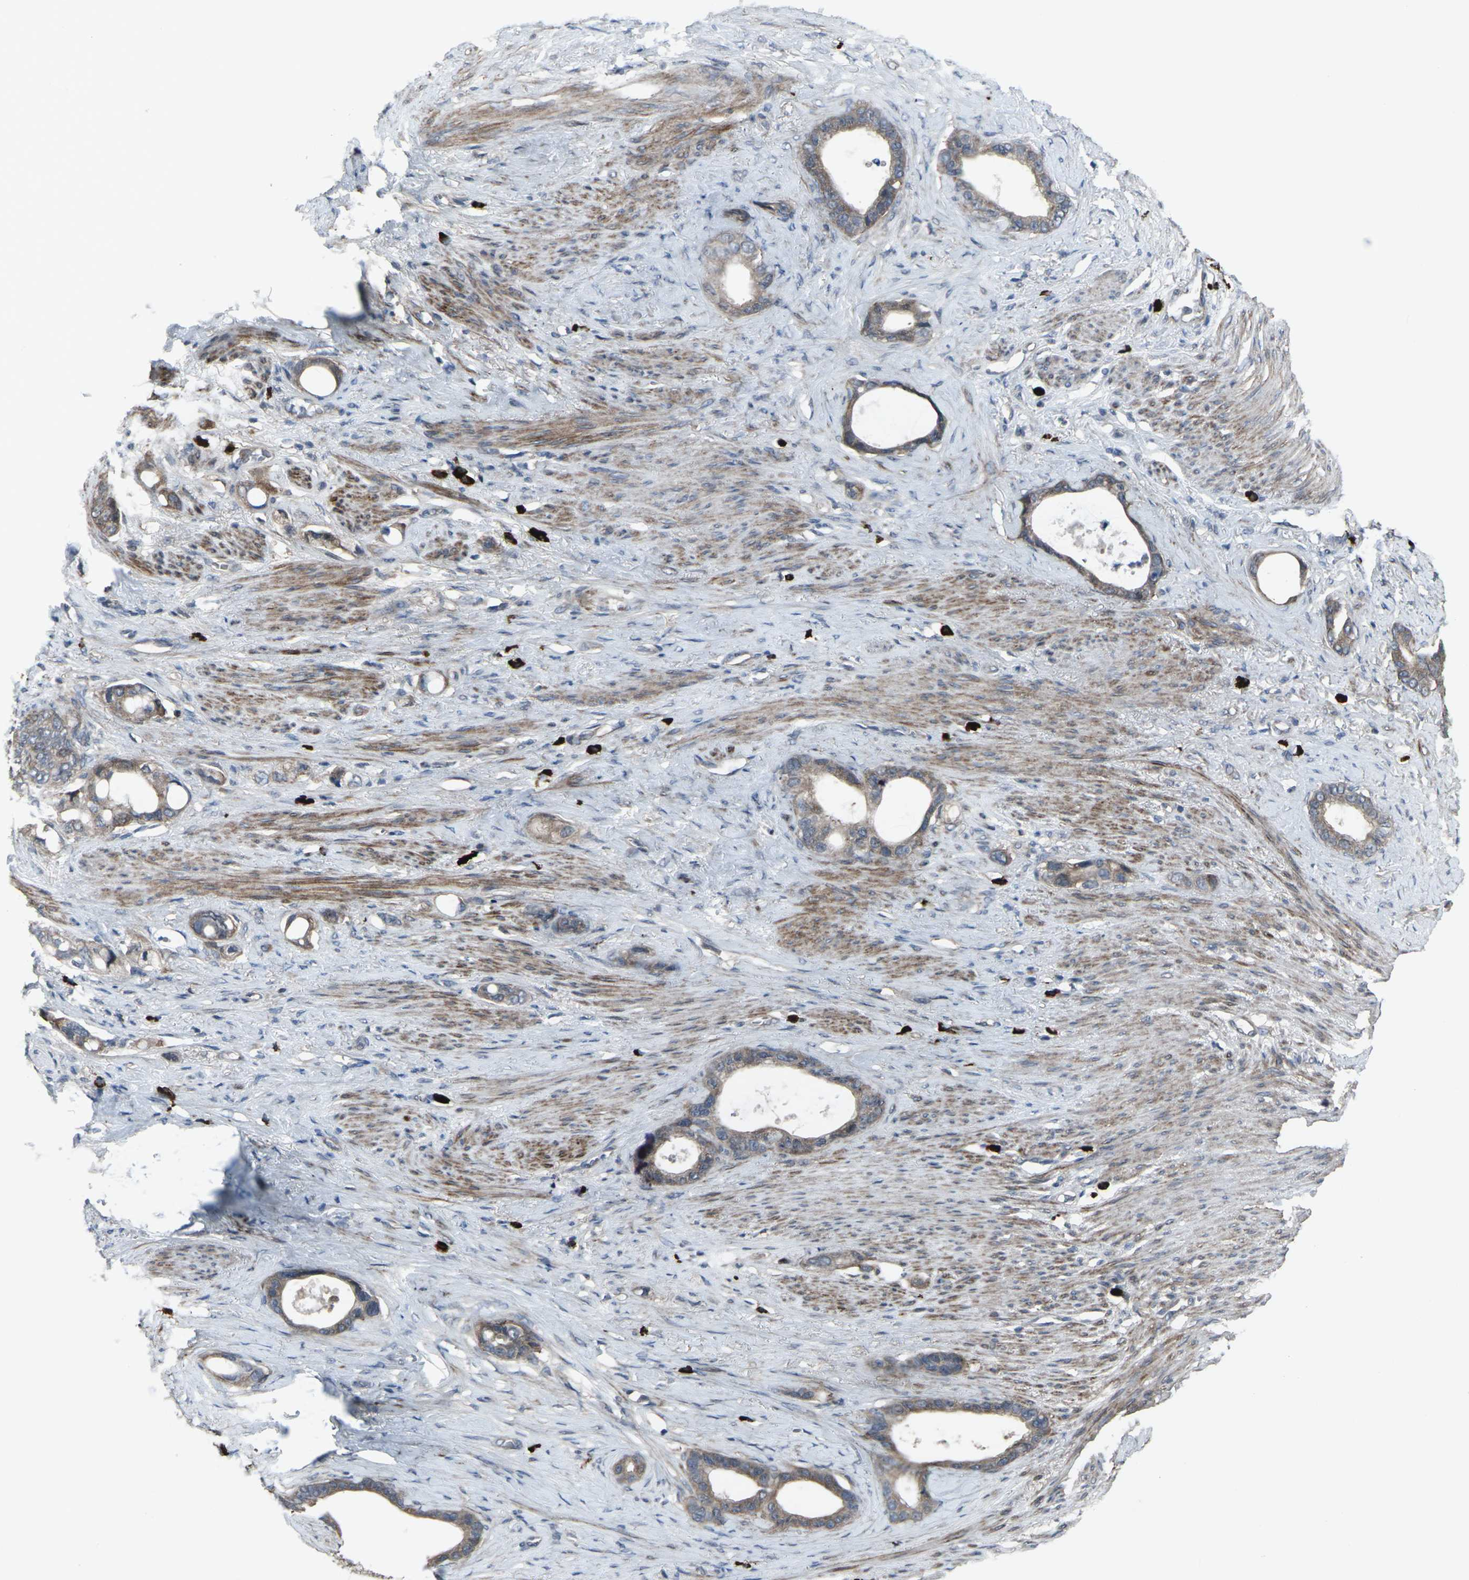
{"staining": {"intensity": "moderate", "quantity": ">75%", "location": "cytoplasmic/membranous"}, "tissue": "stomach cancer", "cell_type": "Tumor cells", "image_type": "cancer", "snomed": [{"axis": "morphology", "description": "Adenocarcinoma, NOS"}, {"axis": "topography", "description": "Stomach"}], "caption": "High-magnification brightfield microscopy of stomach cancer stained with DAB (brown) and counterstained with hematoxylin (blue). tumor cells exhibit moderate cytoplasmic/membranous staining is present in about>75% of cells. Nuclei are stained in blue.", "gene": "CCR10", "patient": {"sex": "female", "age": 75}}